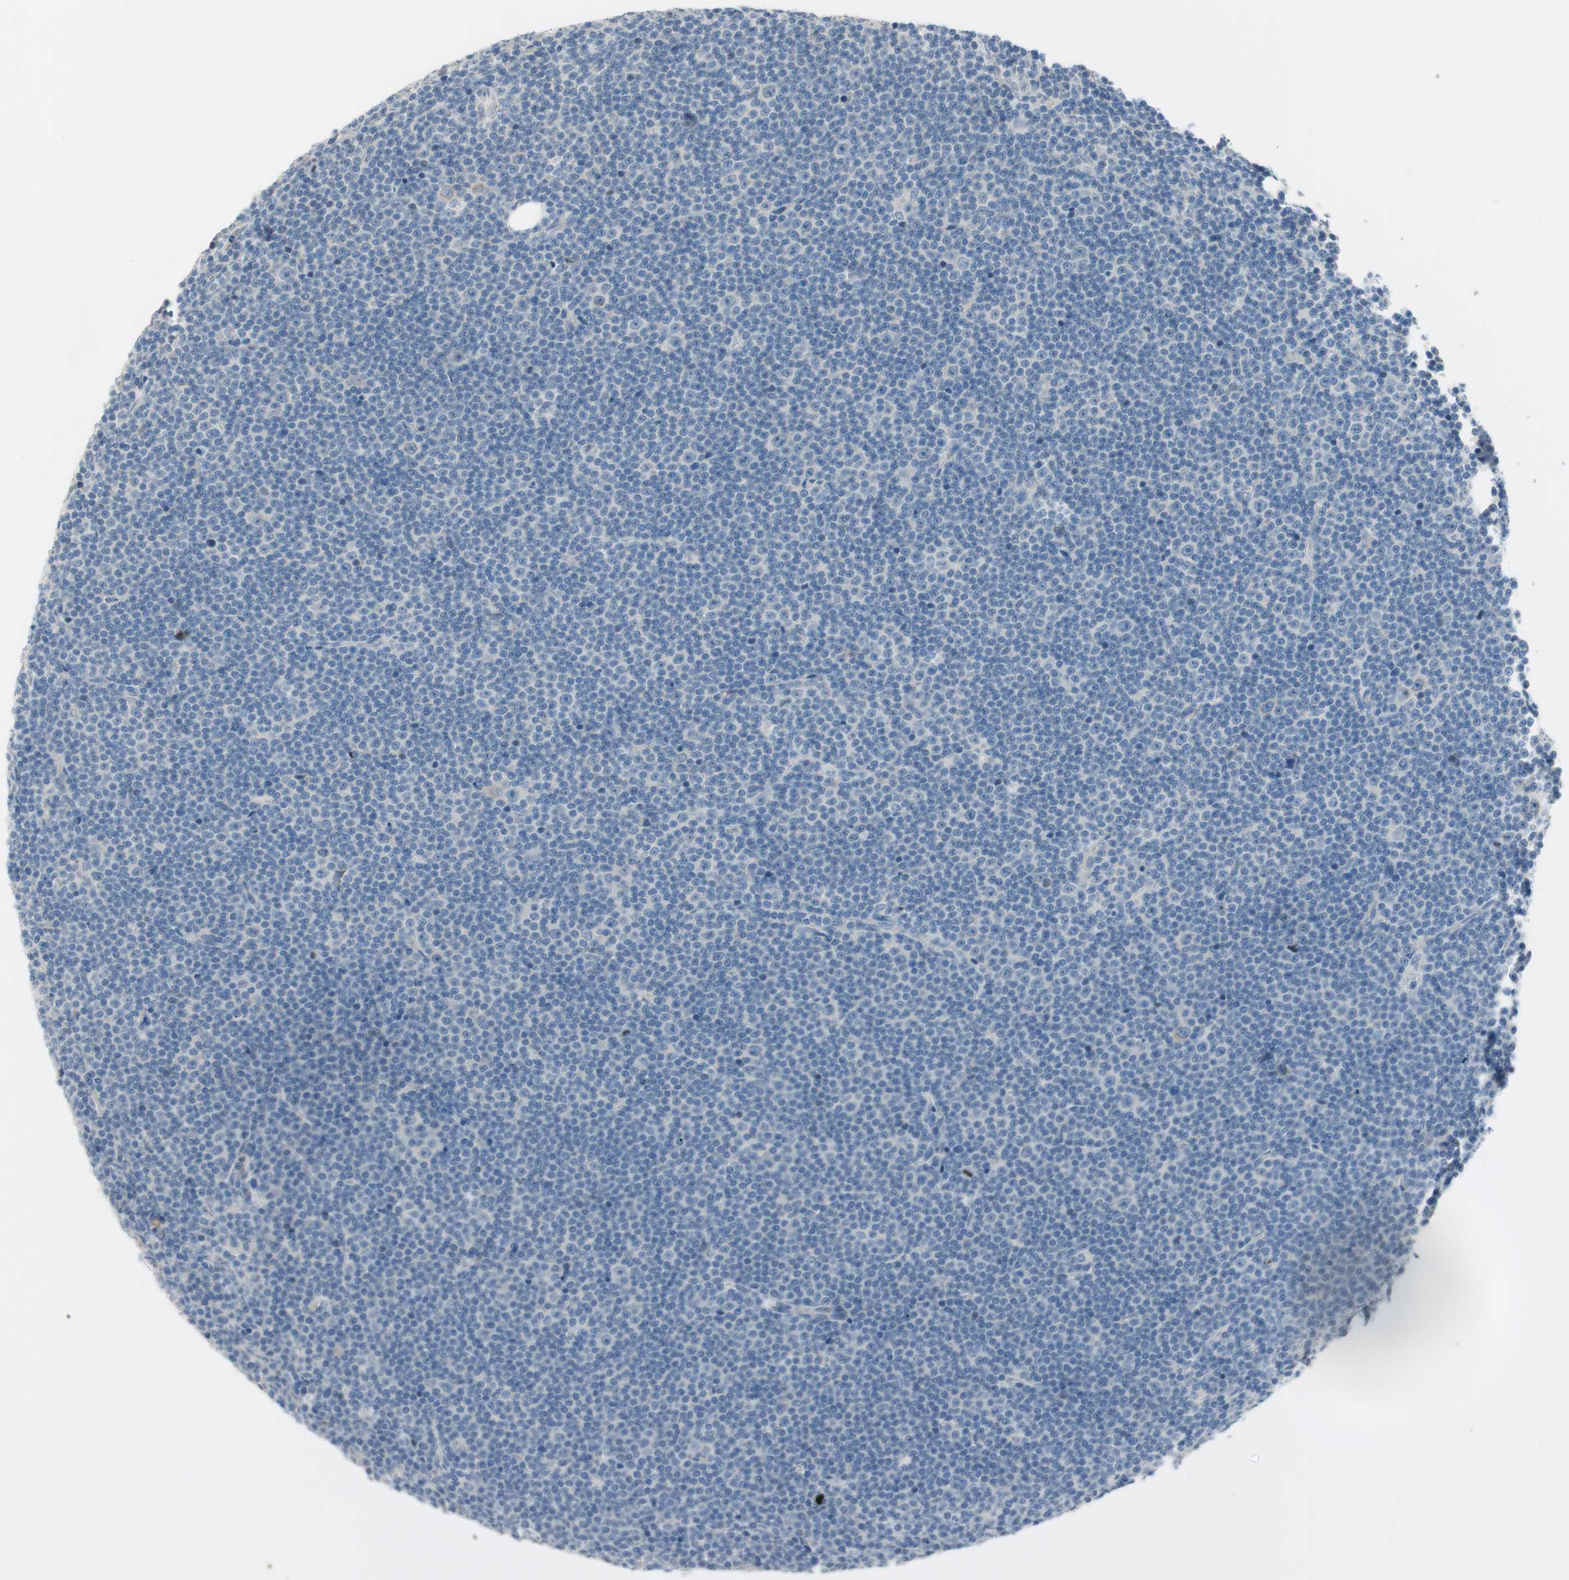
{"staining": {"intensity": "negative", "quantity": "none", "location": "none"}, "tissue": "lymphoma", "cell_type": "Tumor cells", "image_type": "cancer", "snomed": [{"axis": "morphology", "description": "Malignant lymphoma, non-Hodgkin's type, Low grade"}, {"axis": "topography", "description": "Lymph node"}], "caption": "Immunohistochemistry of human lymphoma reveals no staining in tumor cells.", "gene": "PRRG4", "patient": {"sex": "female", "age": 67}}